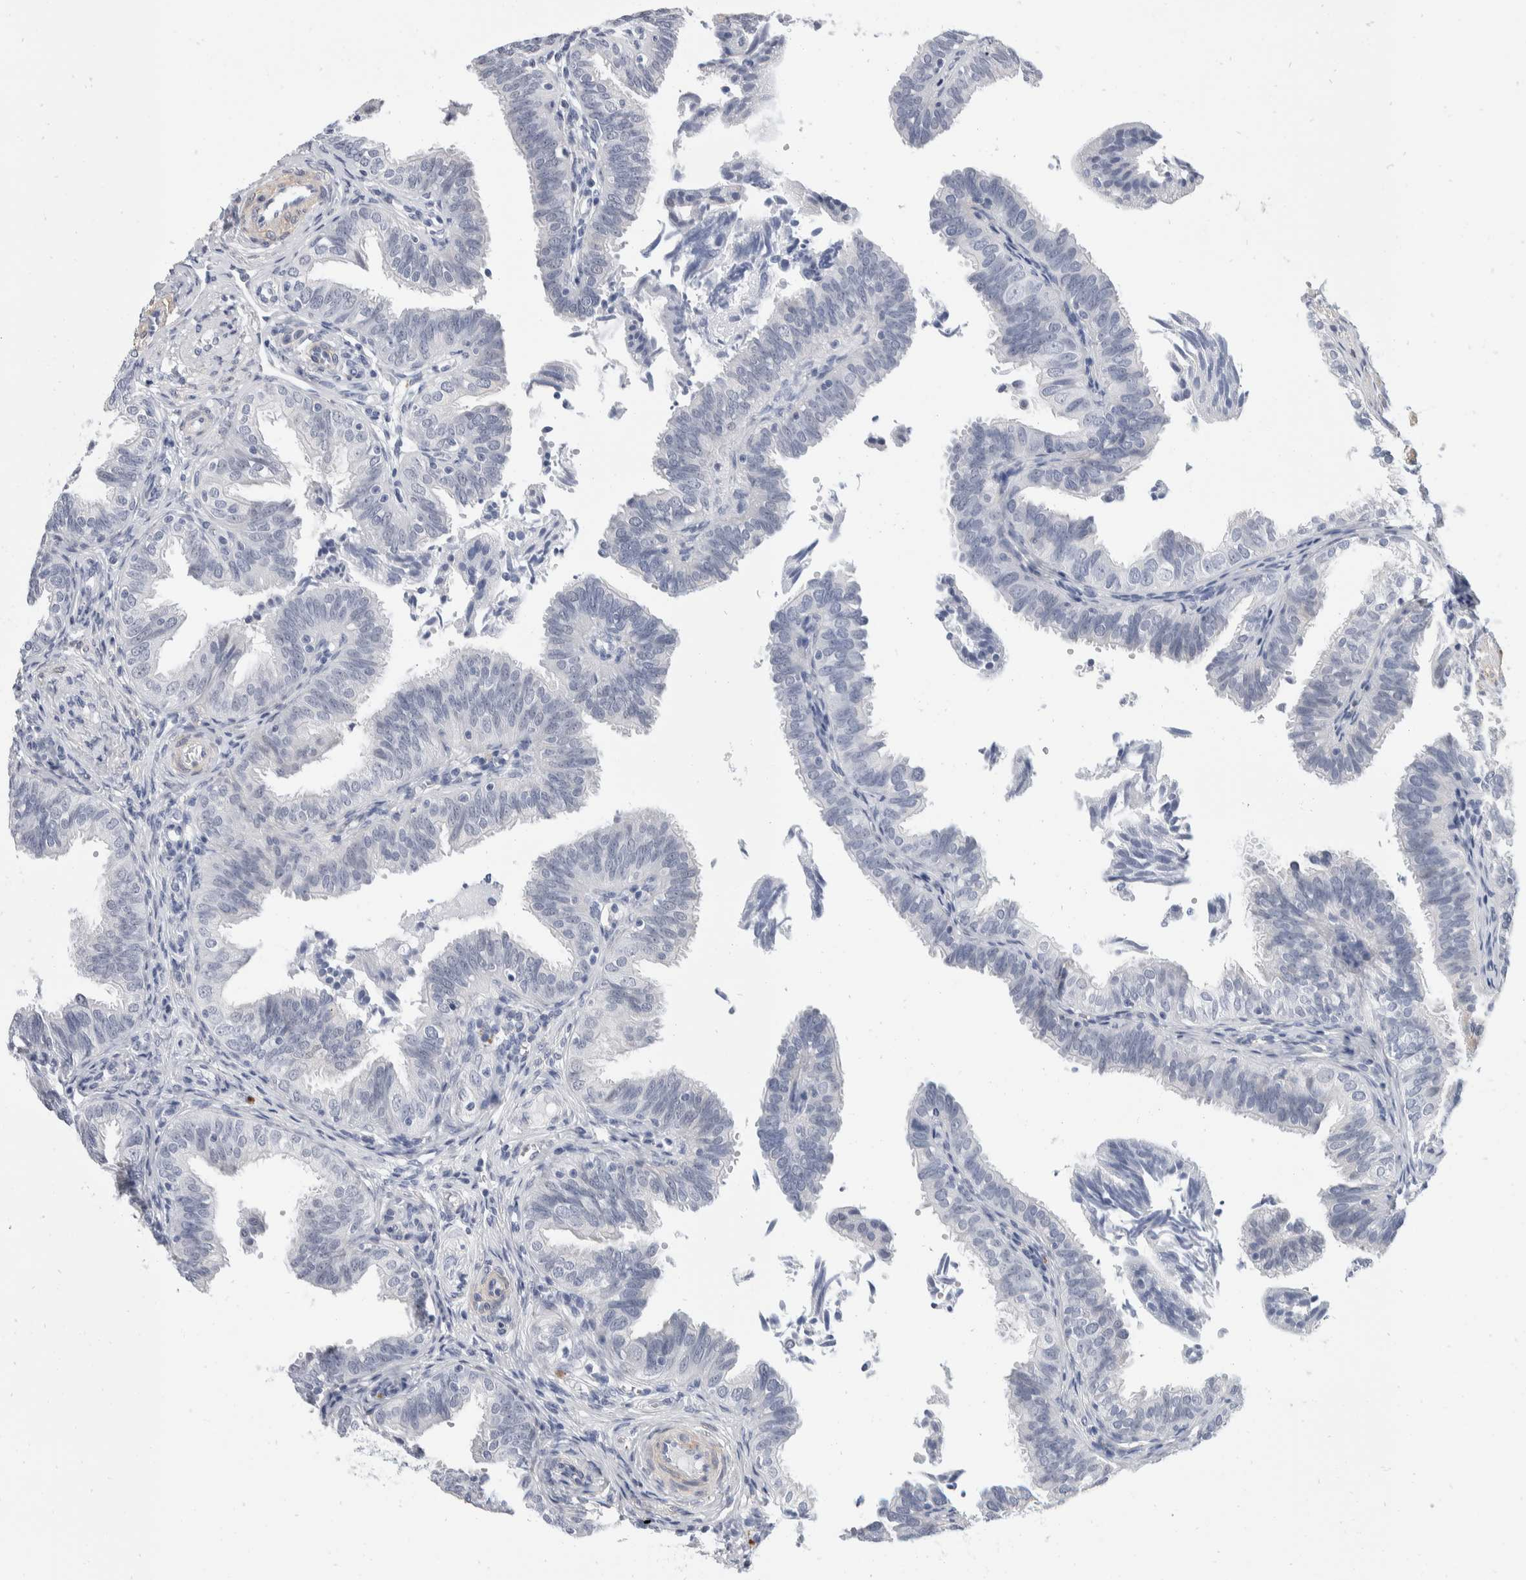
{"staining": {"intensity": "negative", "quantity": "none", "location": "none"}, "tissue": "fallopian tube", "cell_type": "Glandular cells", "image_type": "normal", "snomed": [{"axis": "morphology", "description": "Normal tissue, NOS"}, {"axis": "topography", "description": "Fallopian tube"}], "caption": "IHC image of unremarkable human fallopian tube stained for a protein (brown), which displays no expression in glandular cells.", "gene": "CATSPERD", "patient": {"sex": "female", "age": 35}}